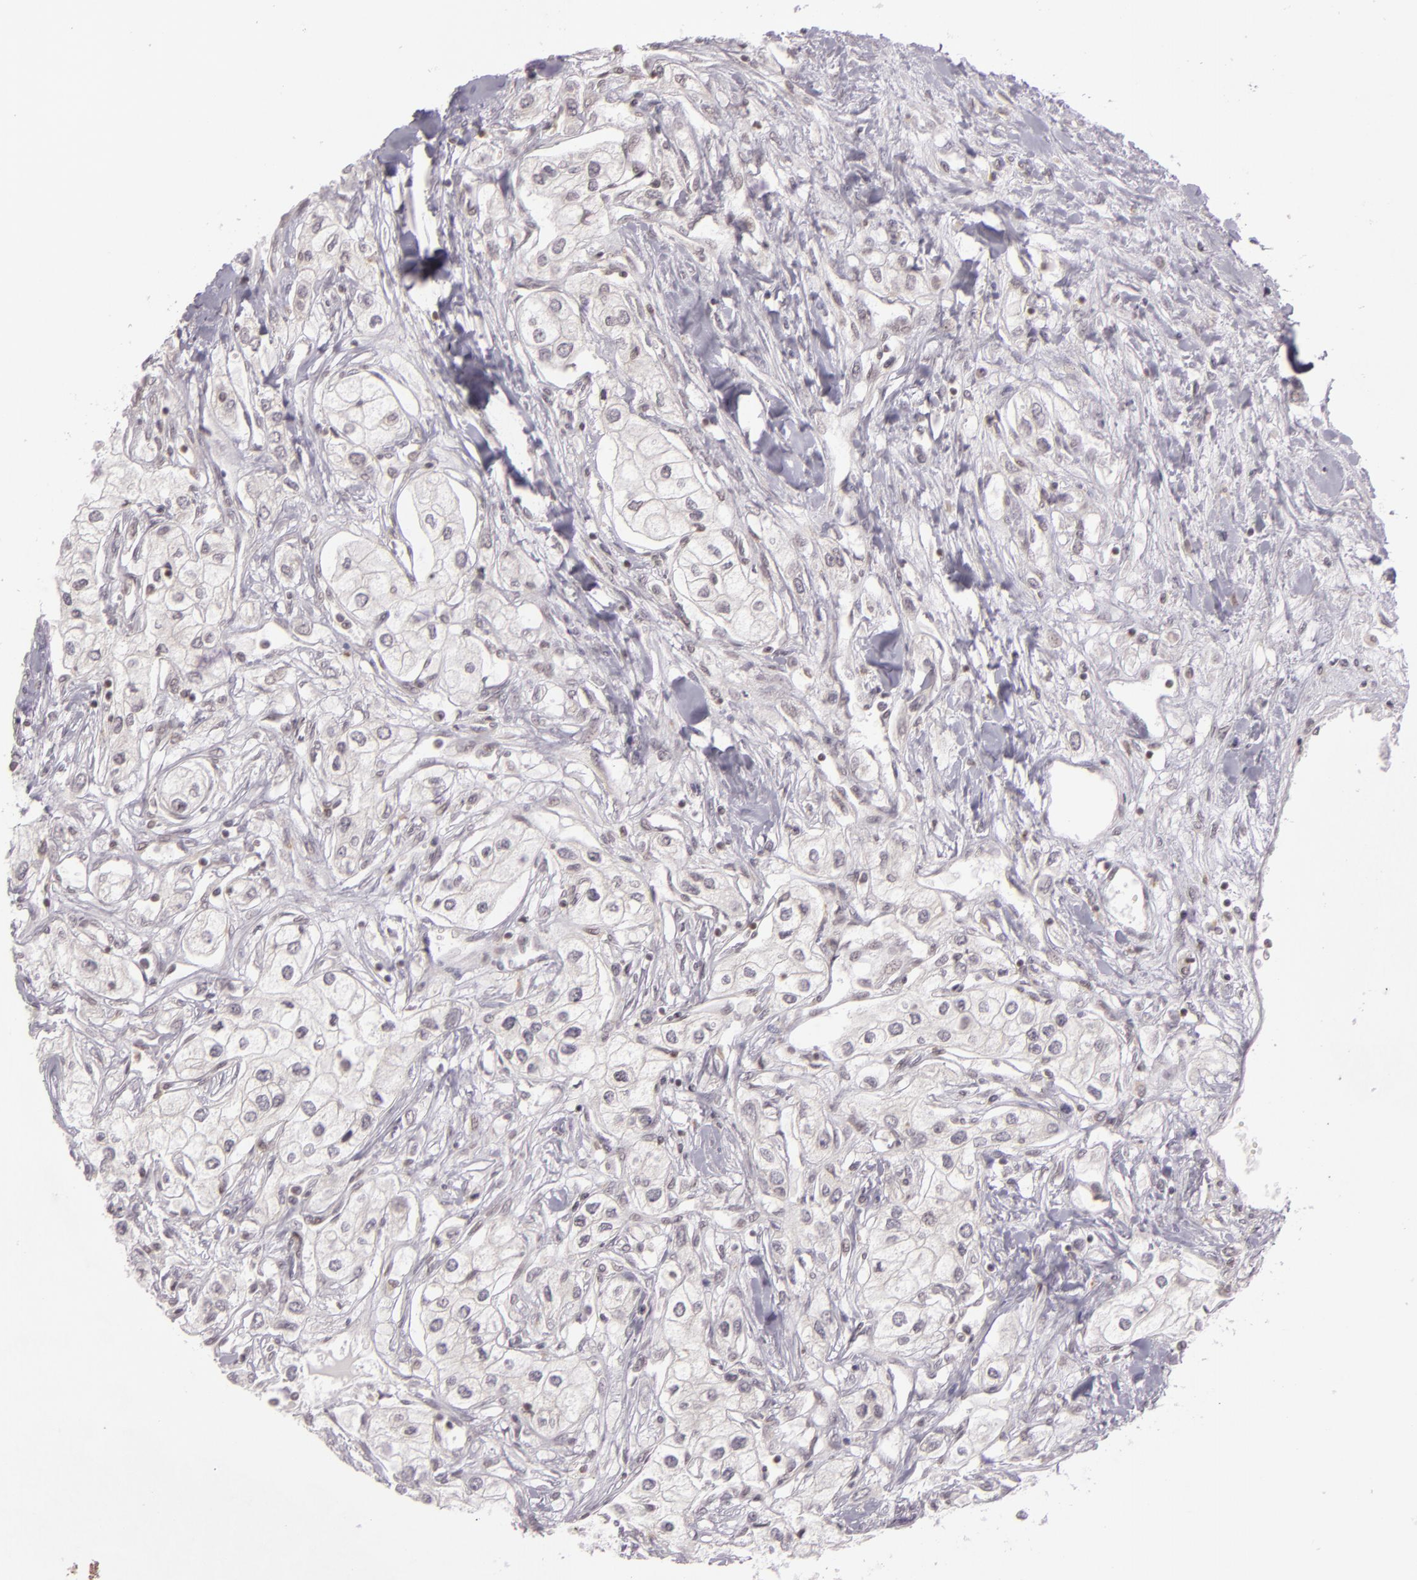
{"staining": {"intensity": "negative", "quantity": "none", "location": "none"}, "tissue": "renal cancer", "cell_type": "Tumor cells", "image_type": "cancer", "snomed": [{"axis": "morphology", "description": "Adenocarcinoma, NOS"}, {"axis": "topography", "description": "Kidney"}], "caption": "This is a micrograph of immunohistochemistry (IHC) staining of adenocarcinoma (renal), which shows no expression in tumor cells. (Brightfield microscopy of DAB IHC at high magnification).", "gene": "ZFX", "patient": {"sex": "male", "age": 57}}